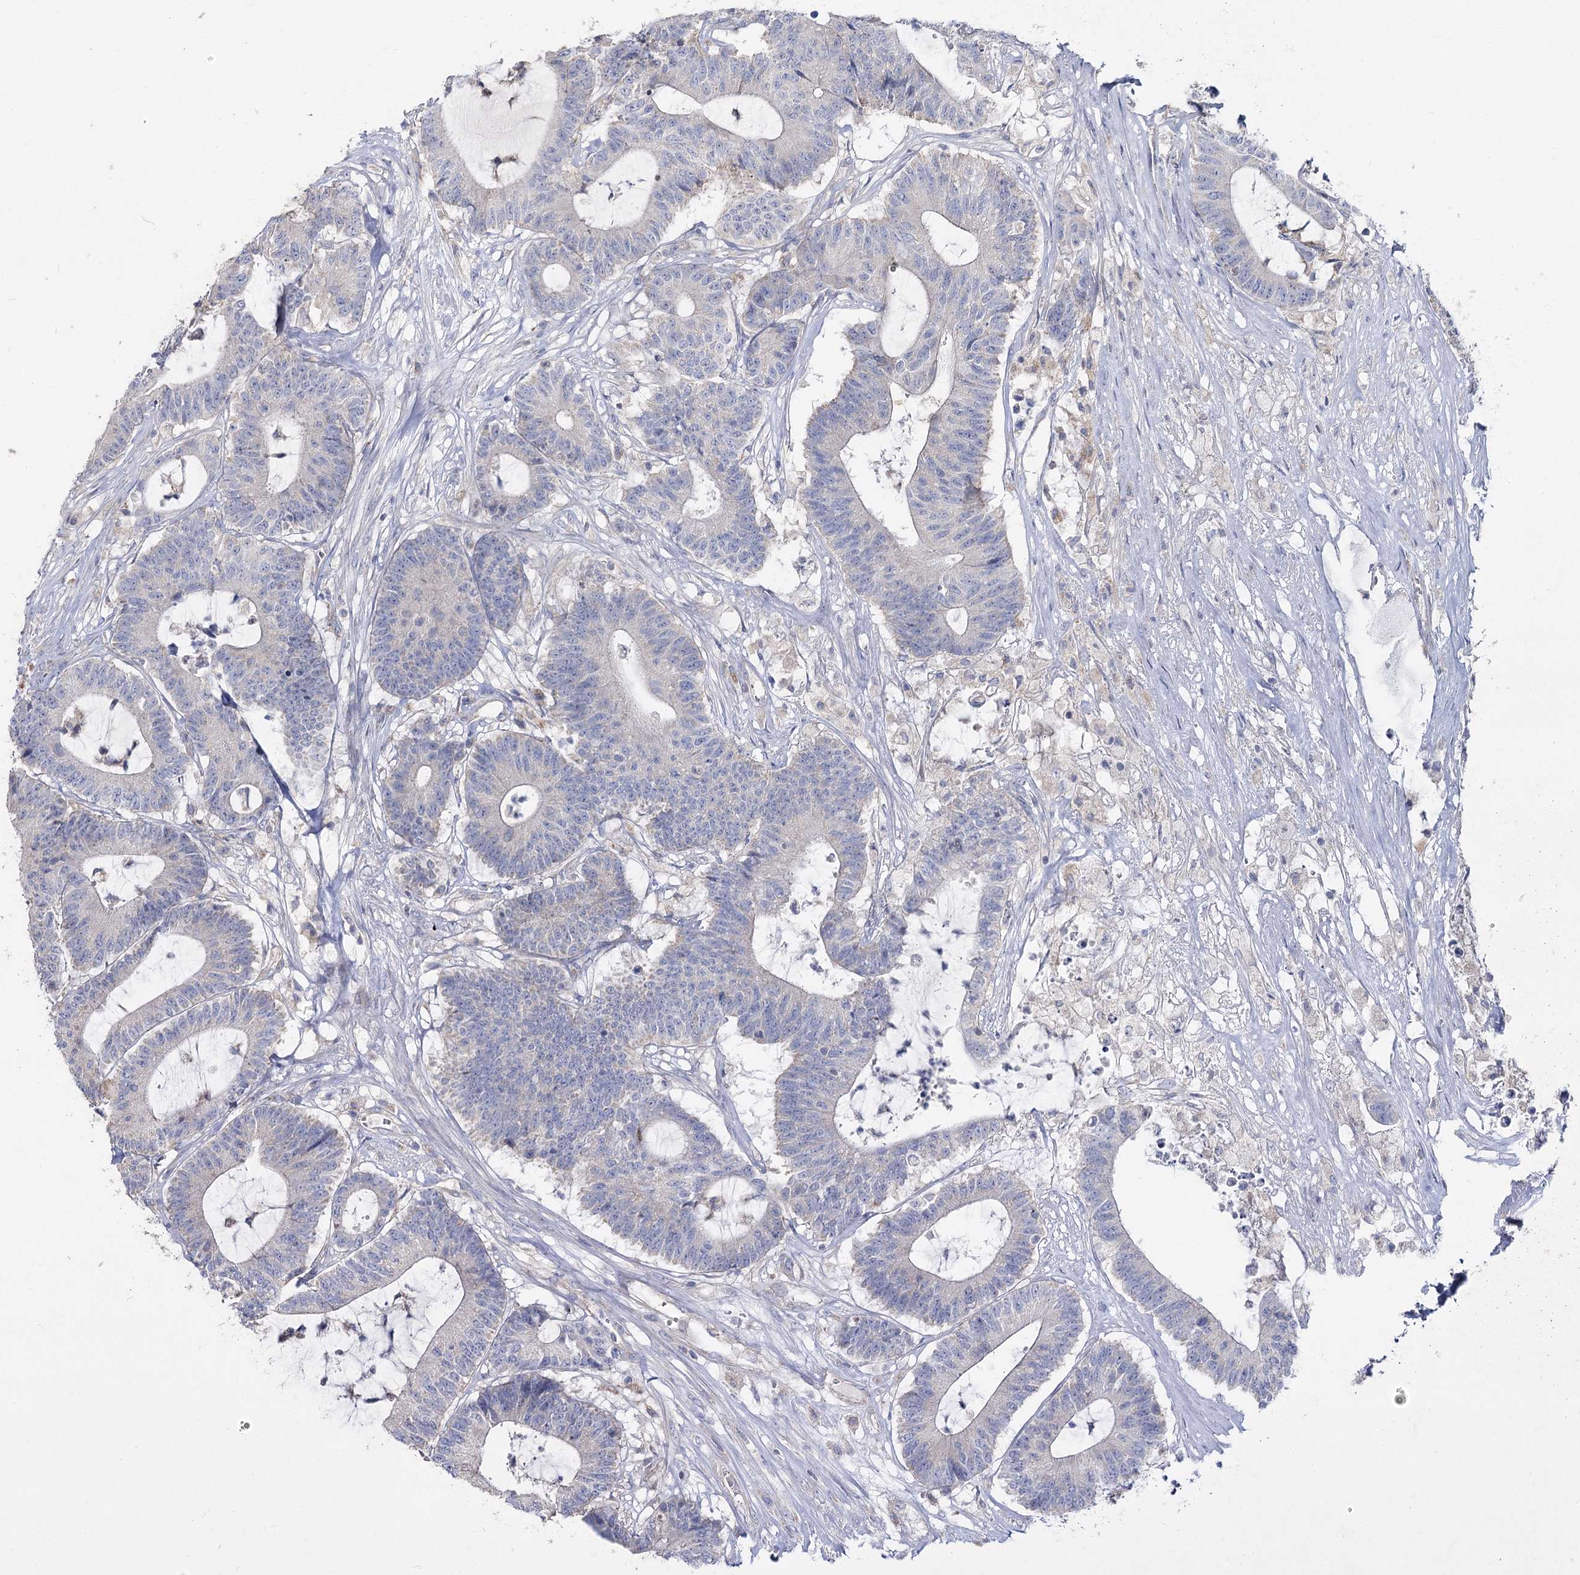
{"staining": {"intensity": "negative", "quantity": "none", "location": "none"}, "tissue": "colorectal cancer", "cell_type": "Tumor cells", "image_type": "cancer", "snomed": [{"axis": "morphology", "description": "Adenocarcinoma, NOS"}, {"axis": "topography", "description": "Colon"}], "caption": "Immunohistochemical staining of colorectal cancer demonstrates no significant staining in tumor cells. (DAB immunohistochemistry with hematoxylin counter stain).", "gene": "TMEM187", "patient": {"sex": "female", "age": 84}}